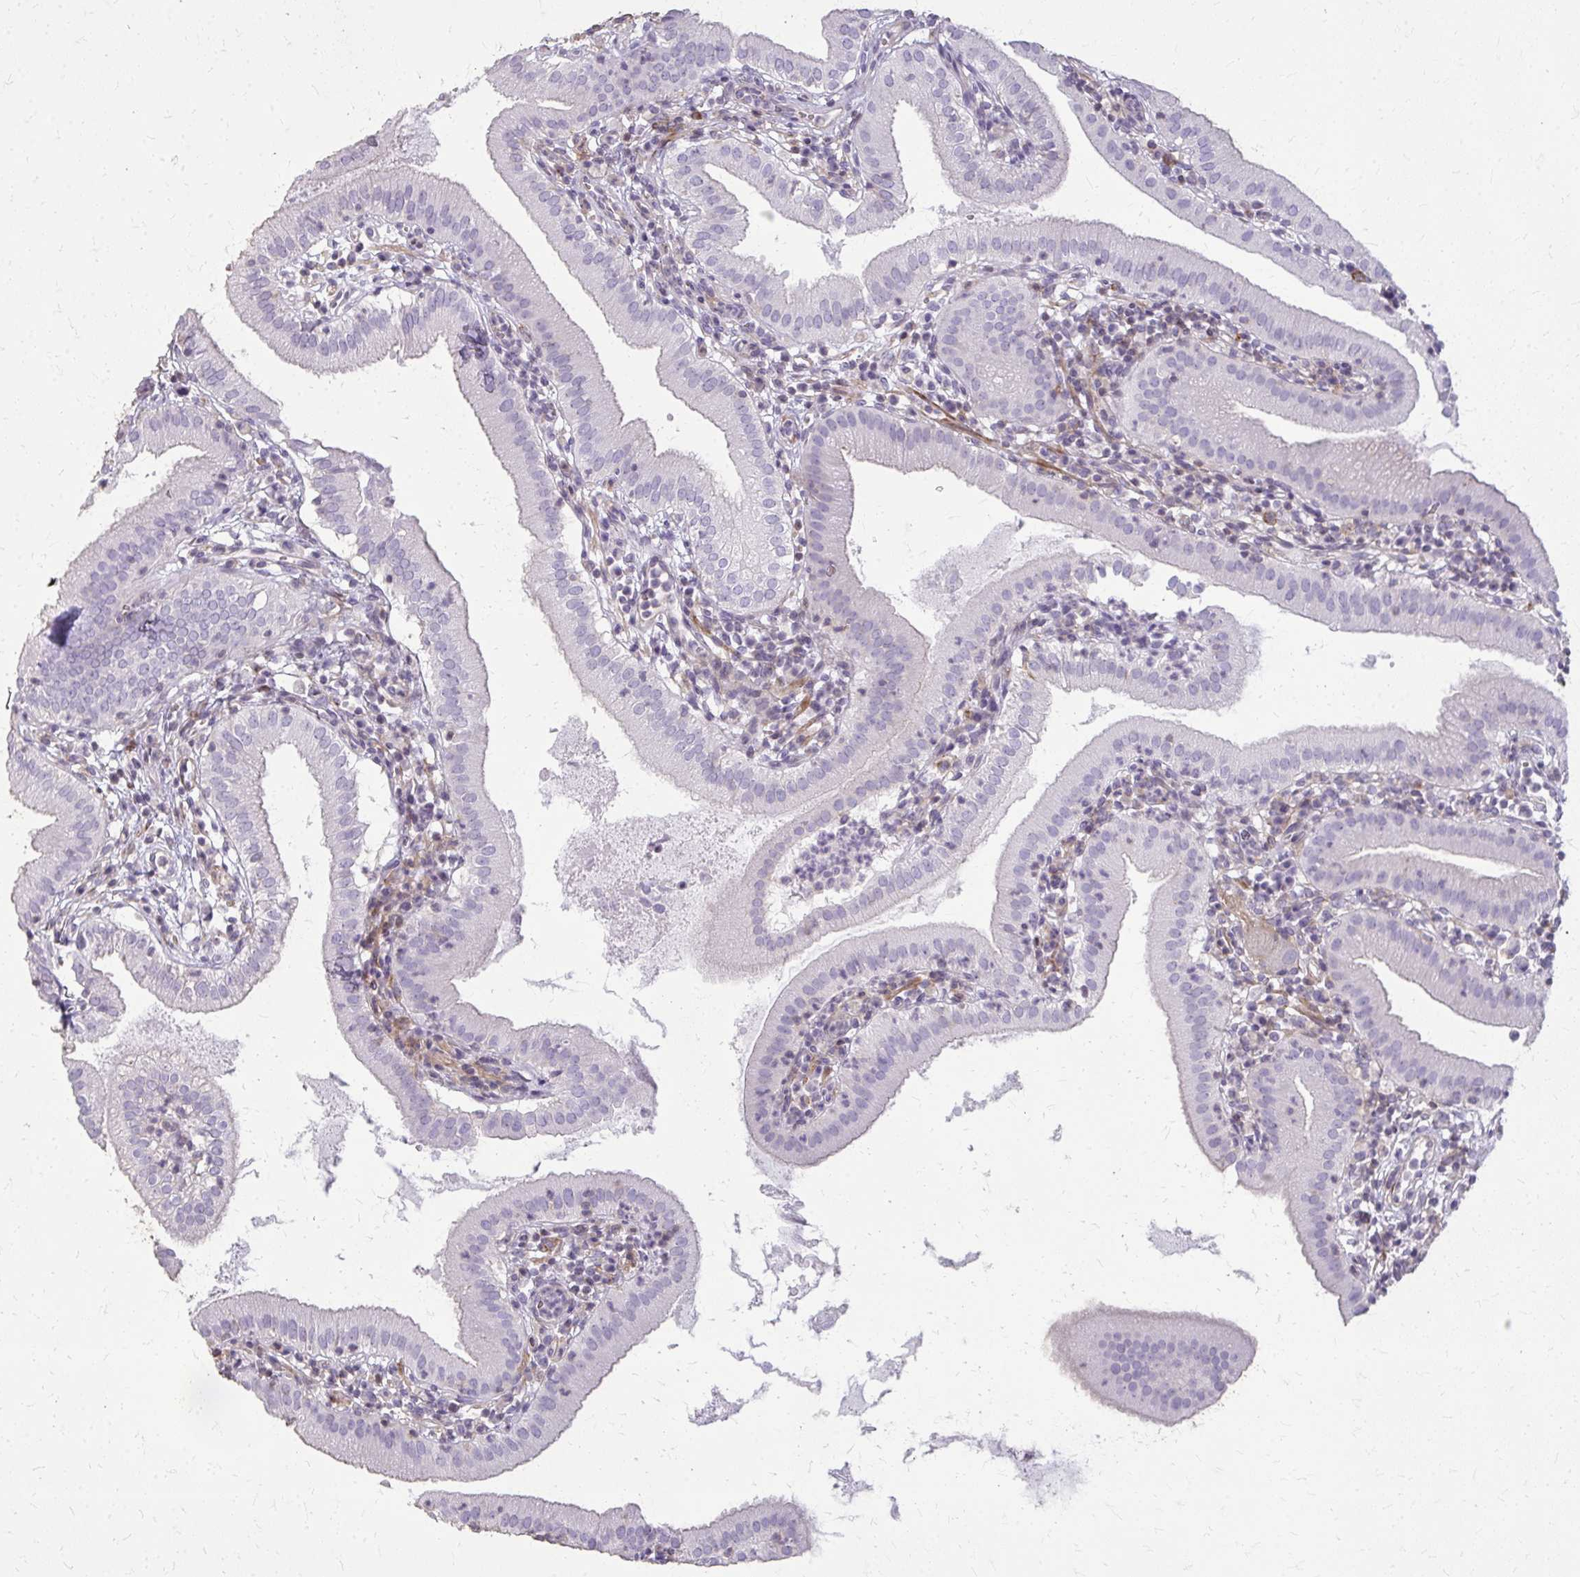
{"staining": {"intensity": "negative", "quantity": "none", "location": "none"}, "tissue": "gallbladder", "cell_type": "Glandular cells", "image_type": "normal", "snomed": [{"axis": "morphology", "description": "Normal tissue, NOS"}, {"axis": "topography", "description": "Gallbladder"}], "caption": "IHC image of normal human gallbladder stained for a protein (brown), which exhibits no expression in glandular cells.", "gene": "TENM4", "patient": {"sex": "female", "age": 65}}